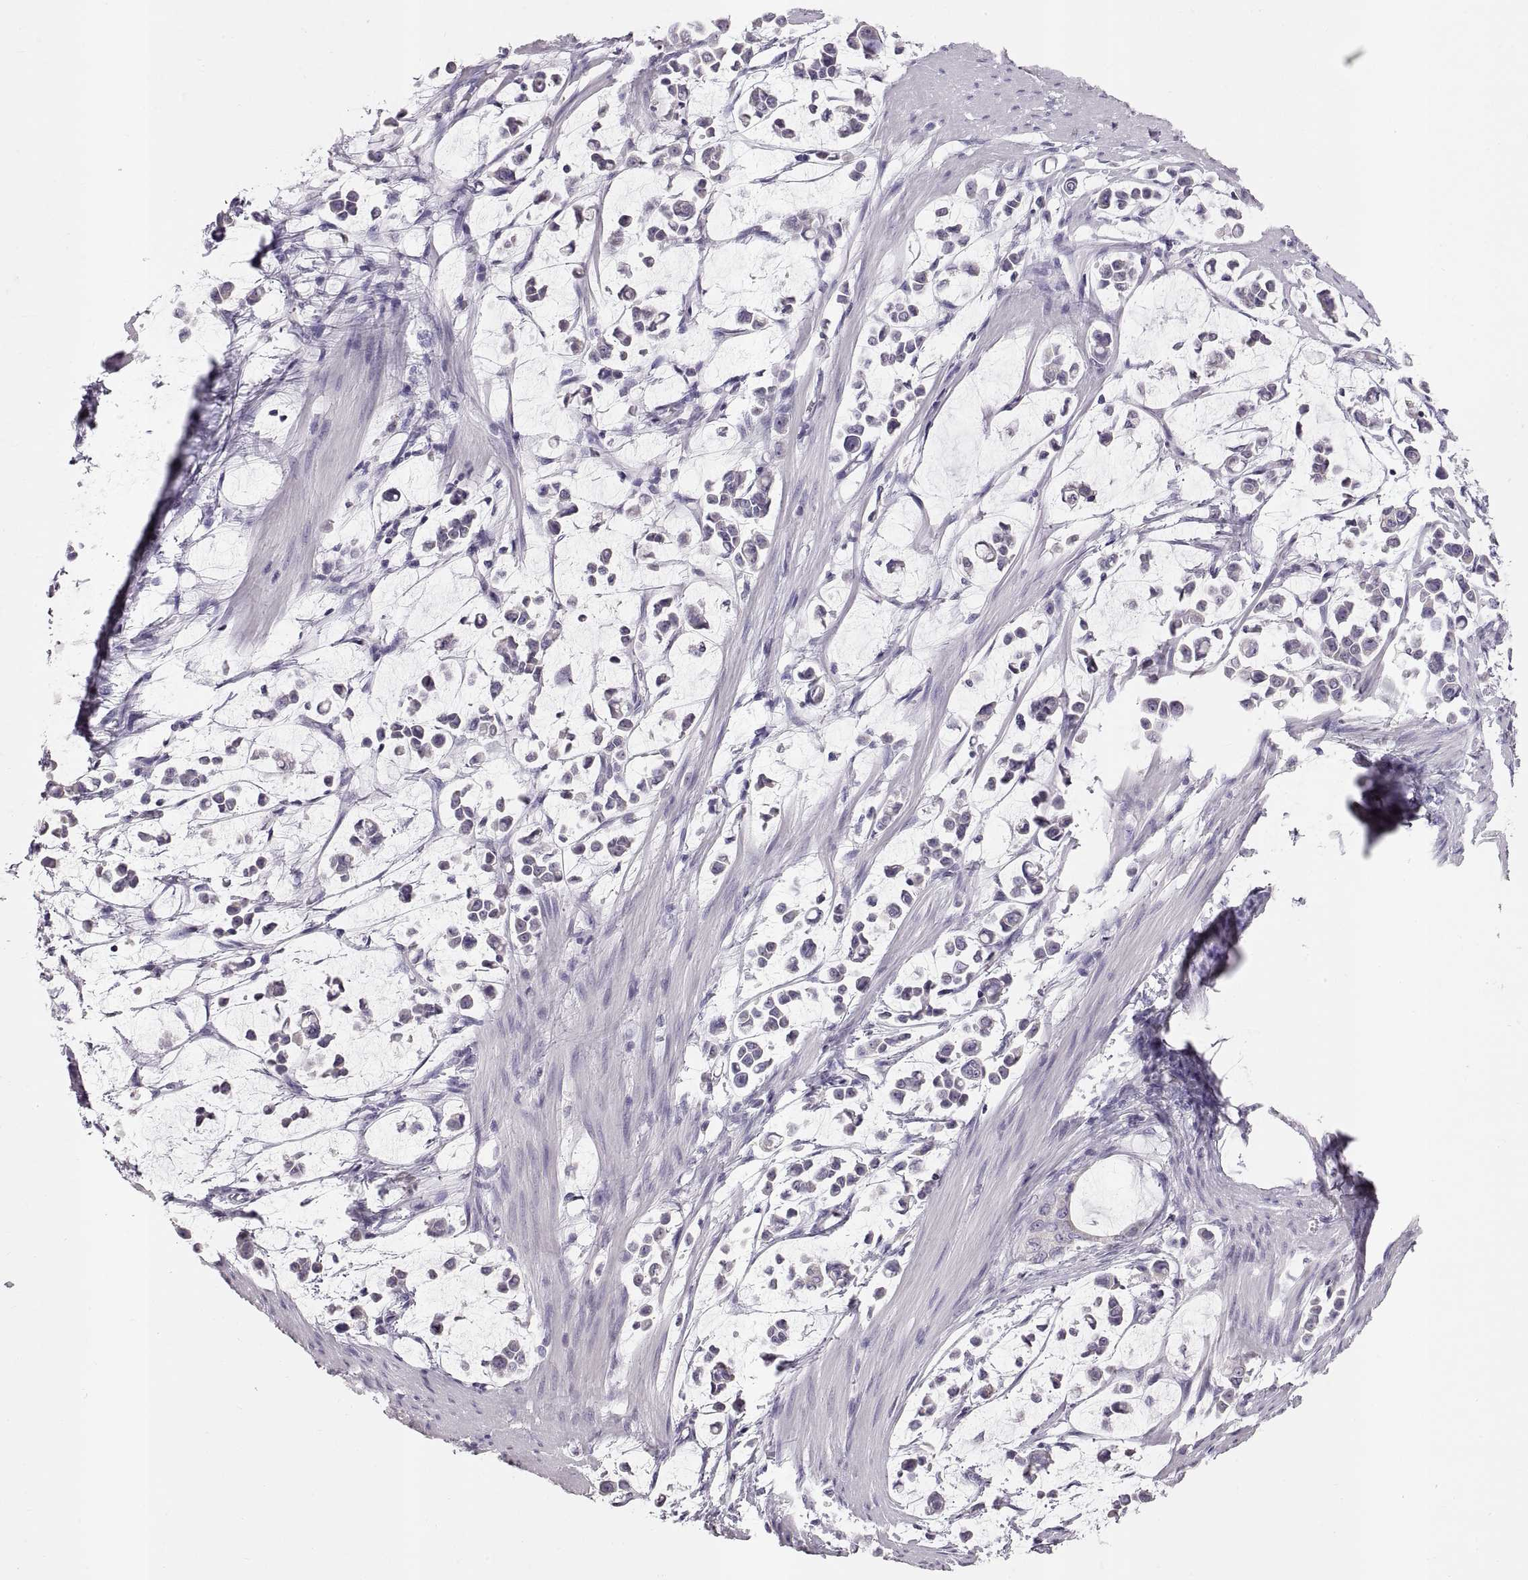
{"staining": {"intensity": "negative", "quantity": "none", "location": "none"}, "tissue": "stomach cancer", "cell_type": "Tumor cells", "image_type": "cancer", "snomed": [{"axis": "morphology", "description": "Adenocarcinoma, NOS"}, {"axis": "topography", "description": "Stomach"}], "caption": "Stomach adenocarcinoma was stained to show a protein in brown. There is no significant positivity in tumor cells.", "gene": "WBP2NL", "patient": {"sex": "male", "age": 82}}